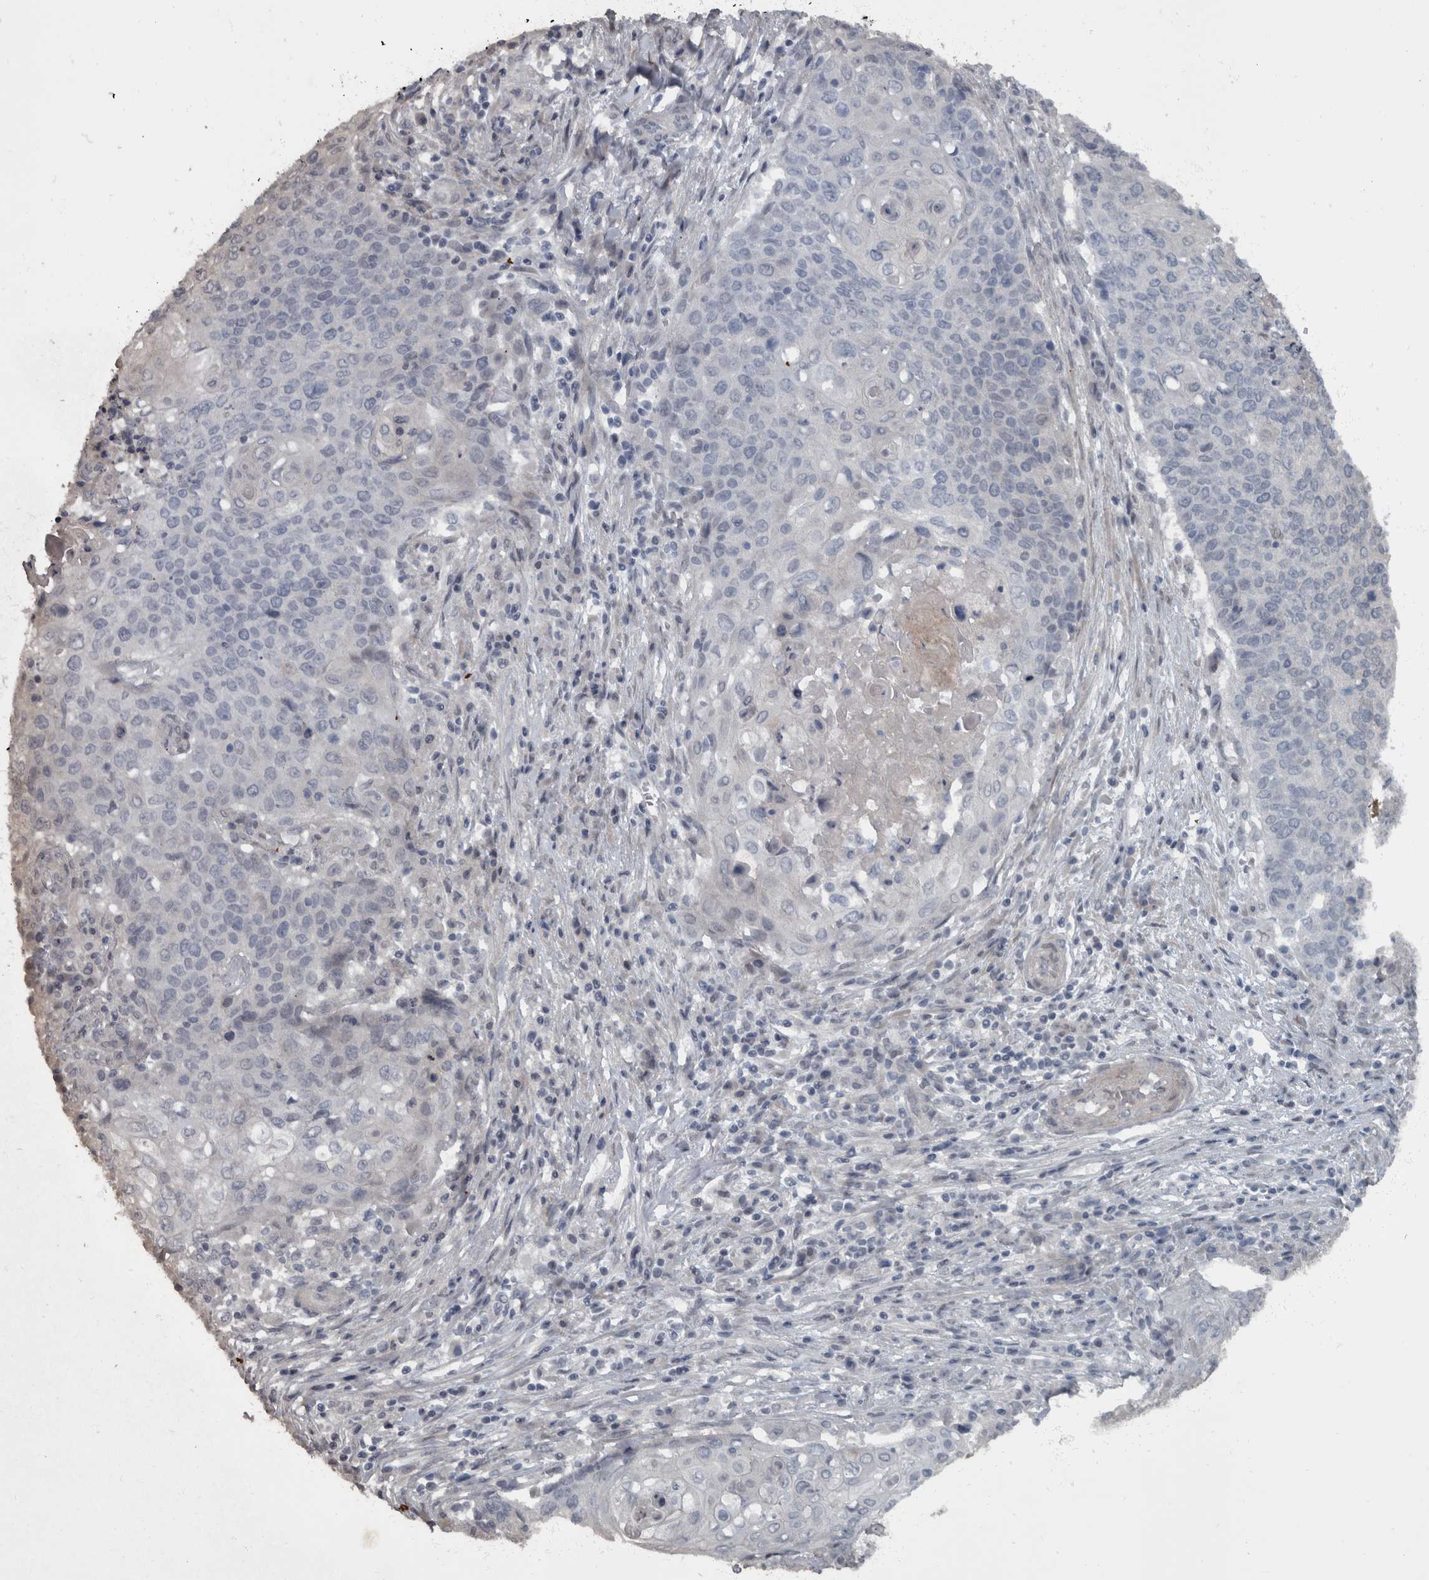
{"staining": {"intensity": "weak", "quantity": "<25%", "location": "nuclear"}, "tissue": "cervical cancer", "cell_type": "Tumor cells", "image_type": "cancer", "snomed": [{"axis": "morphology", "description": "Squamous cell carcinoma, NOS"}, {"axis": "topography", "description": "Cervix"}], "caption": "Squamous cell carcinoma (cervical) was stained to show a protein in brown. There is no significant staining in tumor cells.", "gene": "WDR33", "patient": {"sex": "female", "age": 39}}